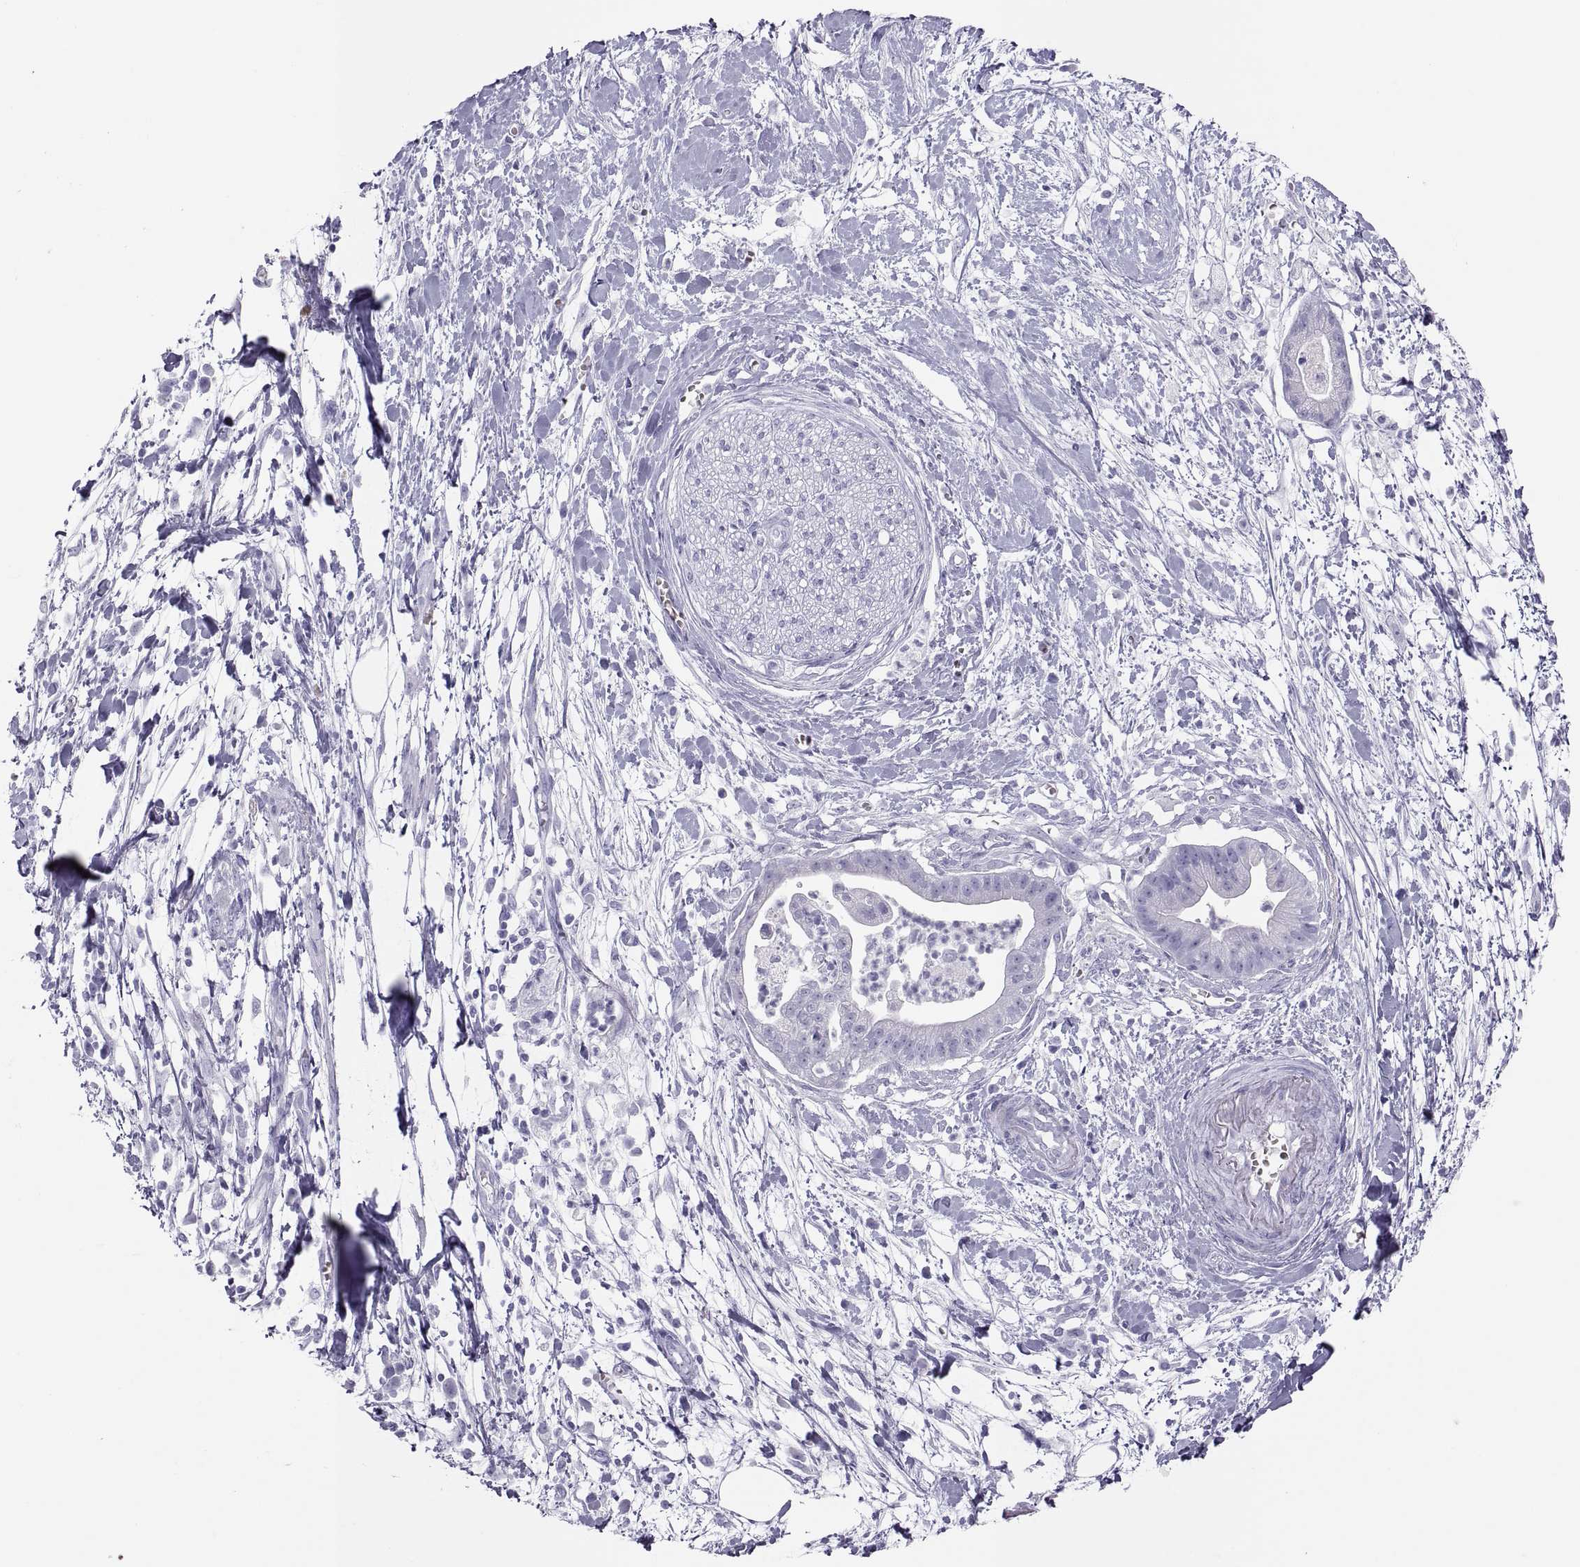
{"staining": {"intensity": "negative", "quantity": "none", "location": "none"}, "tissue": "pancreatic cancer", "cell_type": "Tumor cells", "image_type": "cancer", "snomed": [{"axis": "morphology", "description": "Normal tissue, NOS"}, {"axis": "morphology", "description": "Adenocarcinoma, NOS"}, {"axis": "topography", "description": "Lymph node"}, {"axis": "topography", "description": "Pancreas"}], "caption": "IHC photomicrograph of pancreatic cancer (adenocarcinoma) stained for a protein (brown), which displays no positivity in tumor cells.", "gene": "SEMG1", "patient": {"sex": "female", "age": 58}}